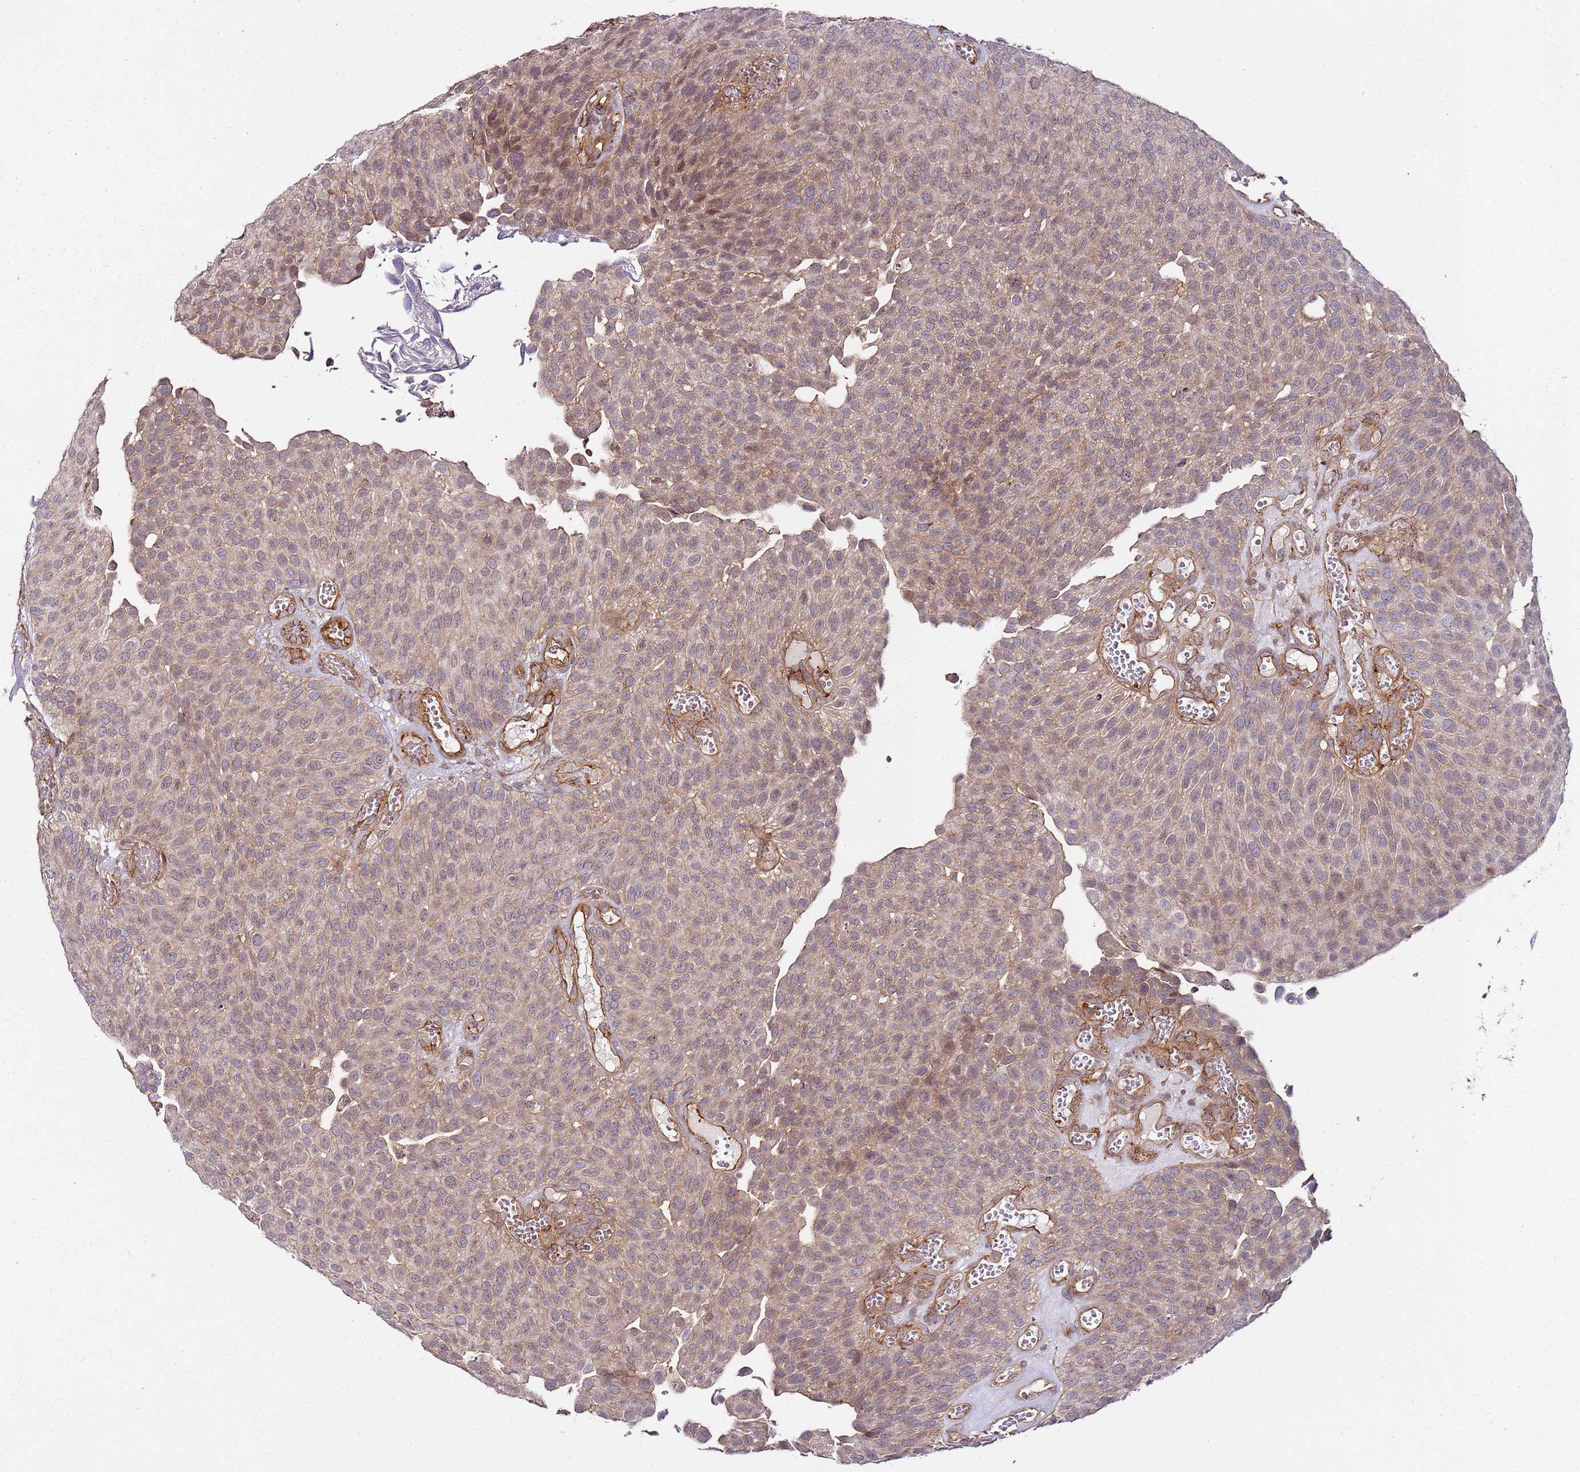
{"staining": {"intensity": "weak", "quantity": ">75%", "location": "cytoplasmic/membranous"}, "tissue": "urothelial cancer", "cell_type": "Tumor cells", "image_type": "cancer", "snomed": [{"axis": "morphology", "description": "Urothelial carcinoma, Low grade"}, {"axis": "topography", "description": "Urinary bladder"}], "caption": "Low-grade urothelial carcinoma stained with a brown dye demonstrates weak cytoplasmic/membranous positive staining in about >75% of tumor cells.", "gene": "CCNYL1", "patient": {"sex": "male", "age": 89}}